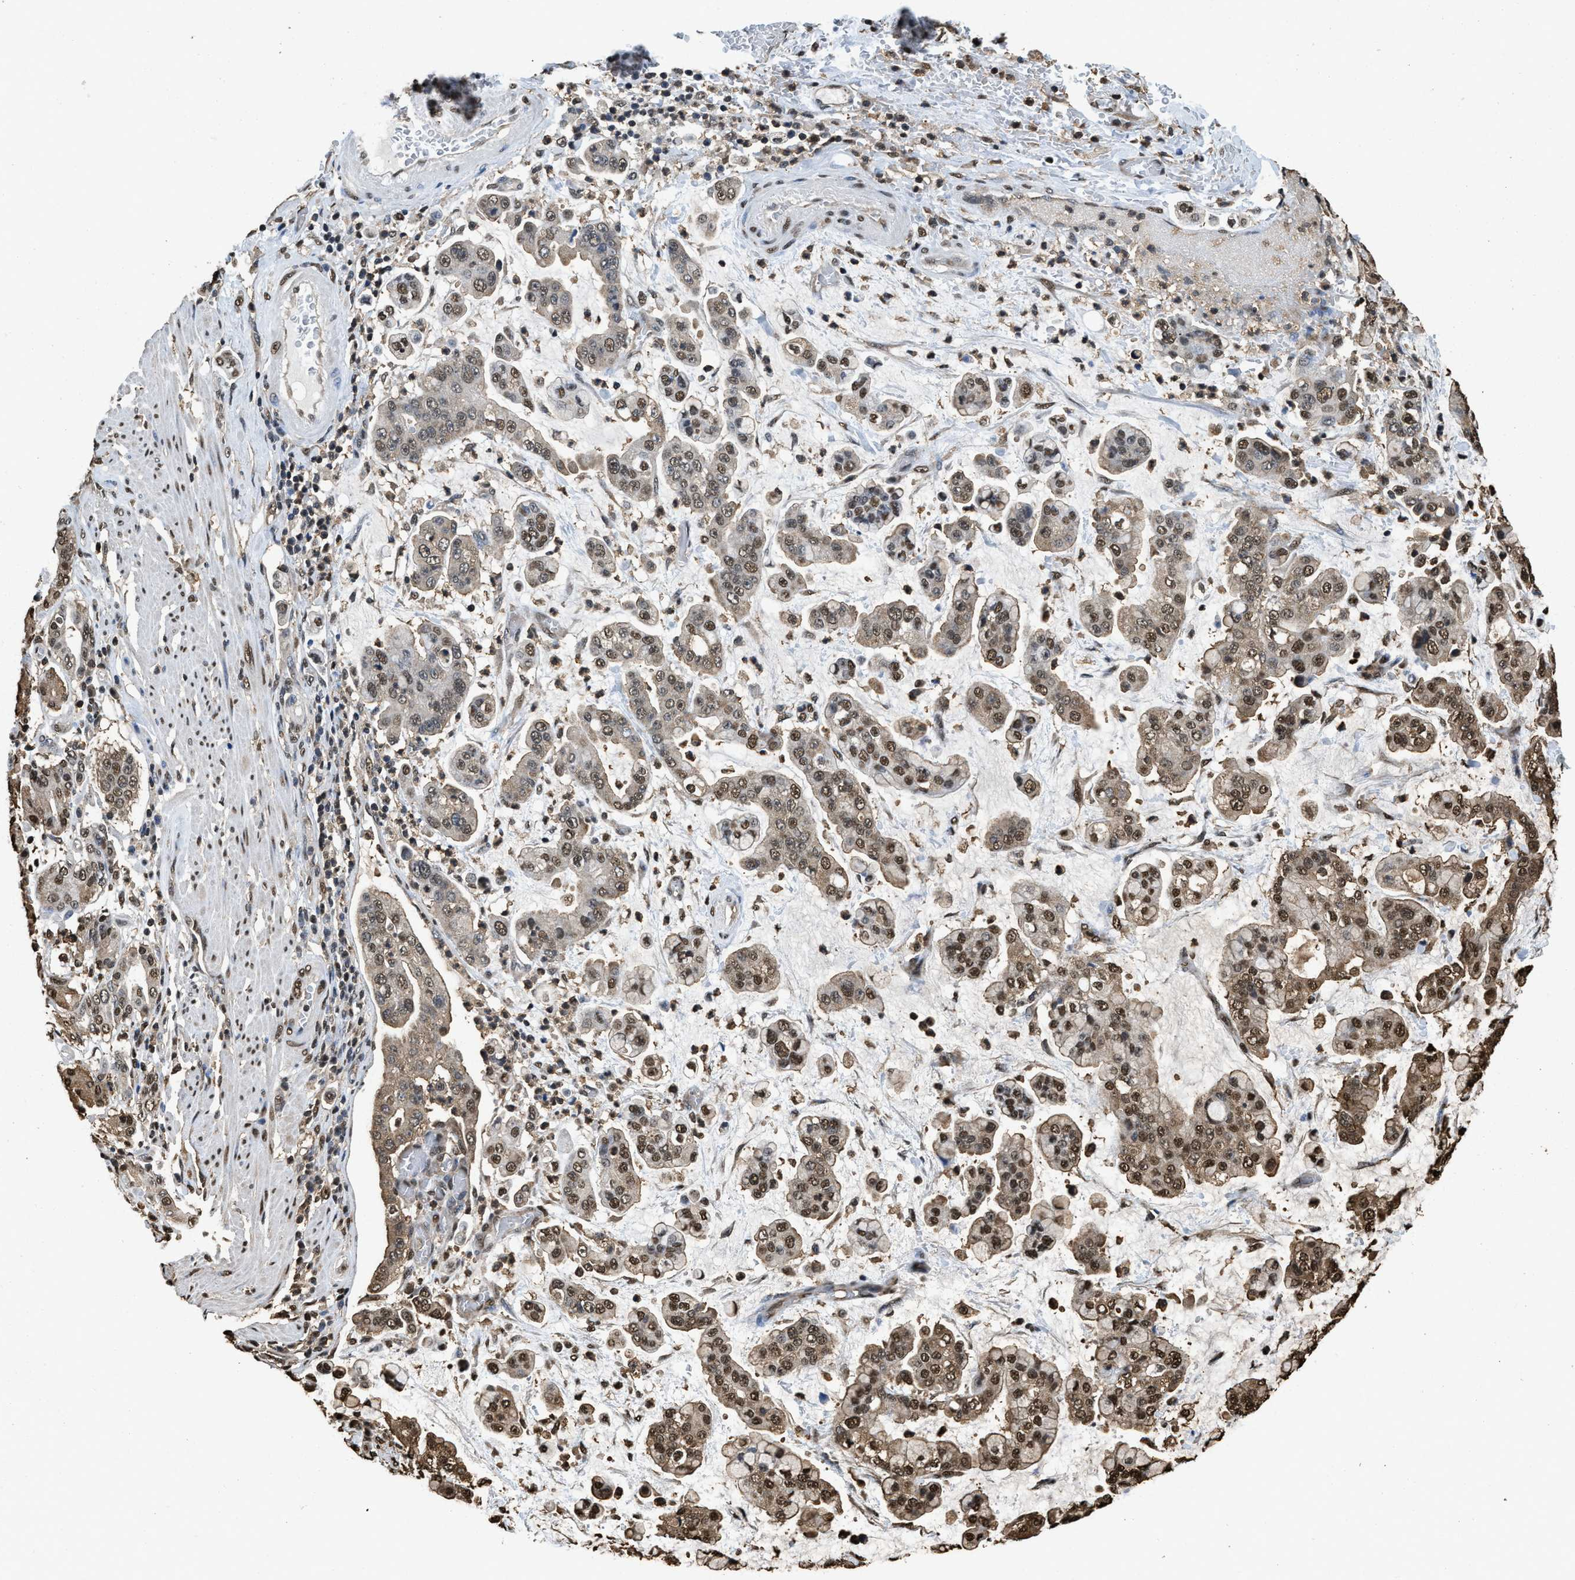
{"staining": {"intensity": "moderate", "quantity": ">75%", "location": "cytoplasmic/membranous,nuclear"}, "tissue": "stomach cancer", "cell_type": "Tumor cells", "image_type": "cancer", "snomed": [{"axis": "morphology", "description": "Normal tissue, NOS"}, {"axis": "morphology", "description": "Adenocarcinoma, NOS"}, {"axis": "topography", "description": "Stomach, upper"}, {"axis": "topography", "description": "Stomach"}], "caption": "Immunohistochemistry (IHC) (DAB (3,3'-diaminobenzidine)) staining of adenocarcinoma (stomach) demonstrates moderate cytoplasmic/membranous and nuclear protein positivity in approximately >75% of tumor cells.", "gene": "GAPDH", "patient": {"sex": "male", "age": 76}}